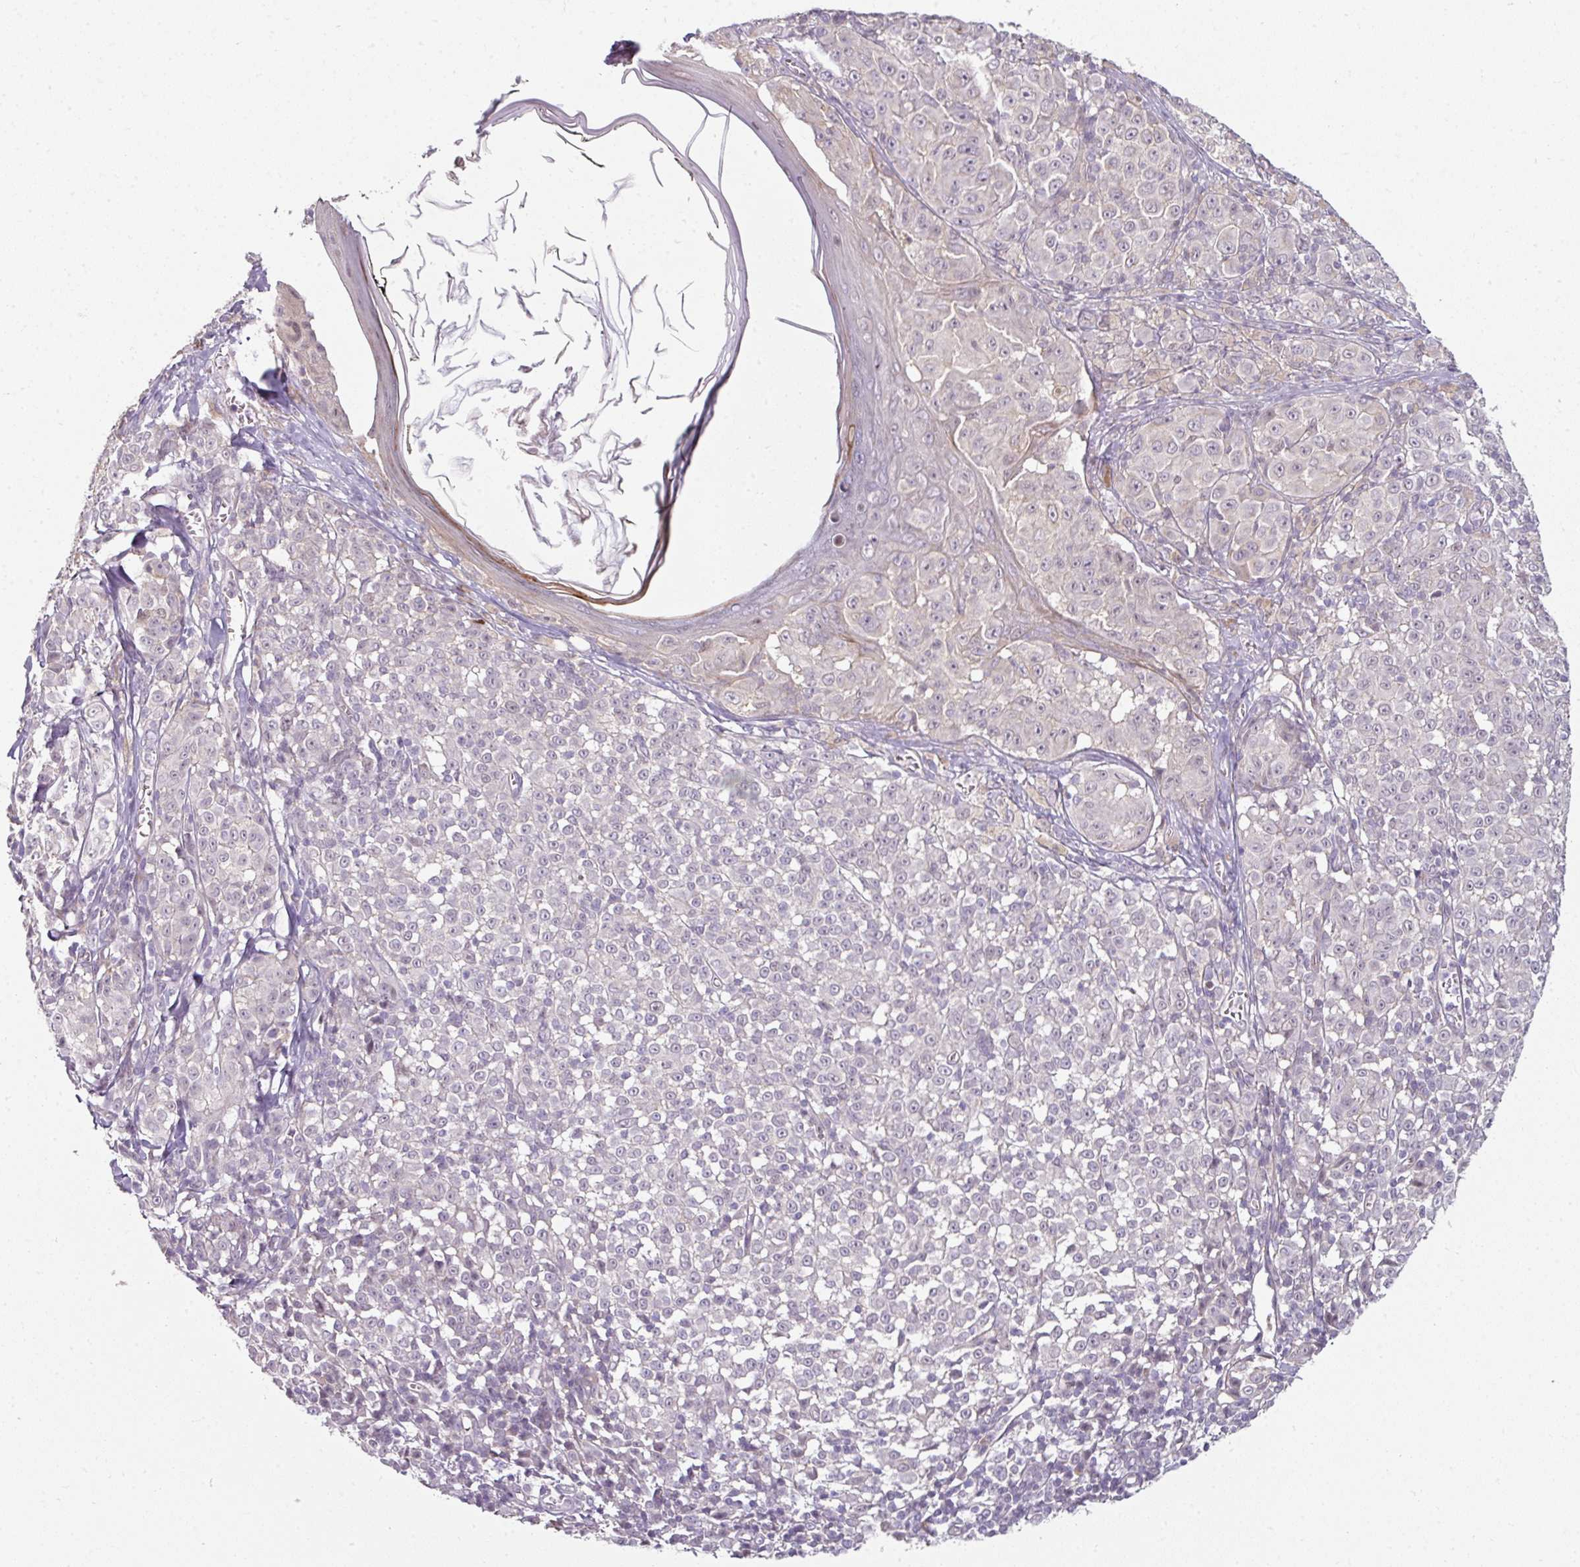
{"staining": {"intensity": "negative", "quantity": "none", "location": "none"}, "tissue": "melanoma", "cell_type": "Tumor cells", "image_type": "cancer", "snomed": [{"axis": "morphology", "description": "Malignant melanoma, NOS"}, {"axis": "topography", "description": "Skin"}], "caption": "Immunohistochemical staining of human melanoma reveals no significant expression in tumor cells. The staining was performed using DAB (3,3'-diaminobenzidine) to visualize the protein expression in brown, while the nuclei were stained in blue with hematoxylin (Magnification: 20x).", "gene": "C19orf33", "patient": {"sex": "female", "age": 43}}